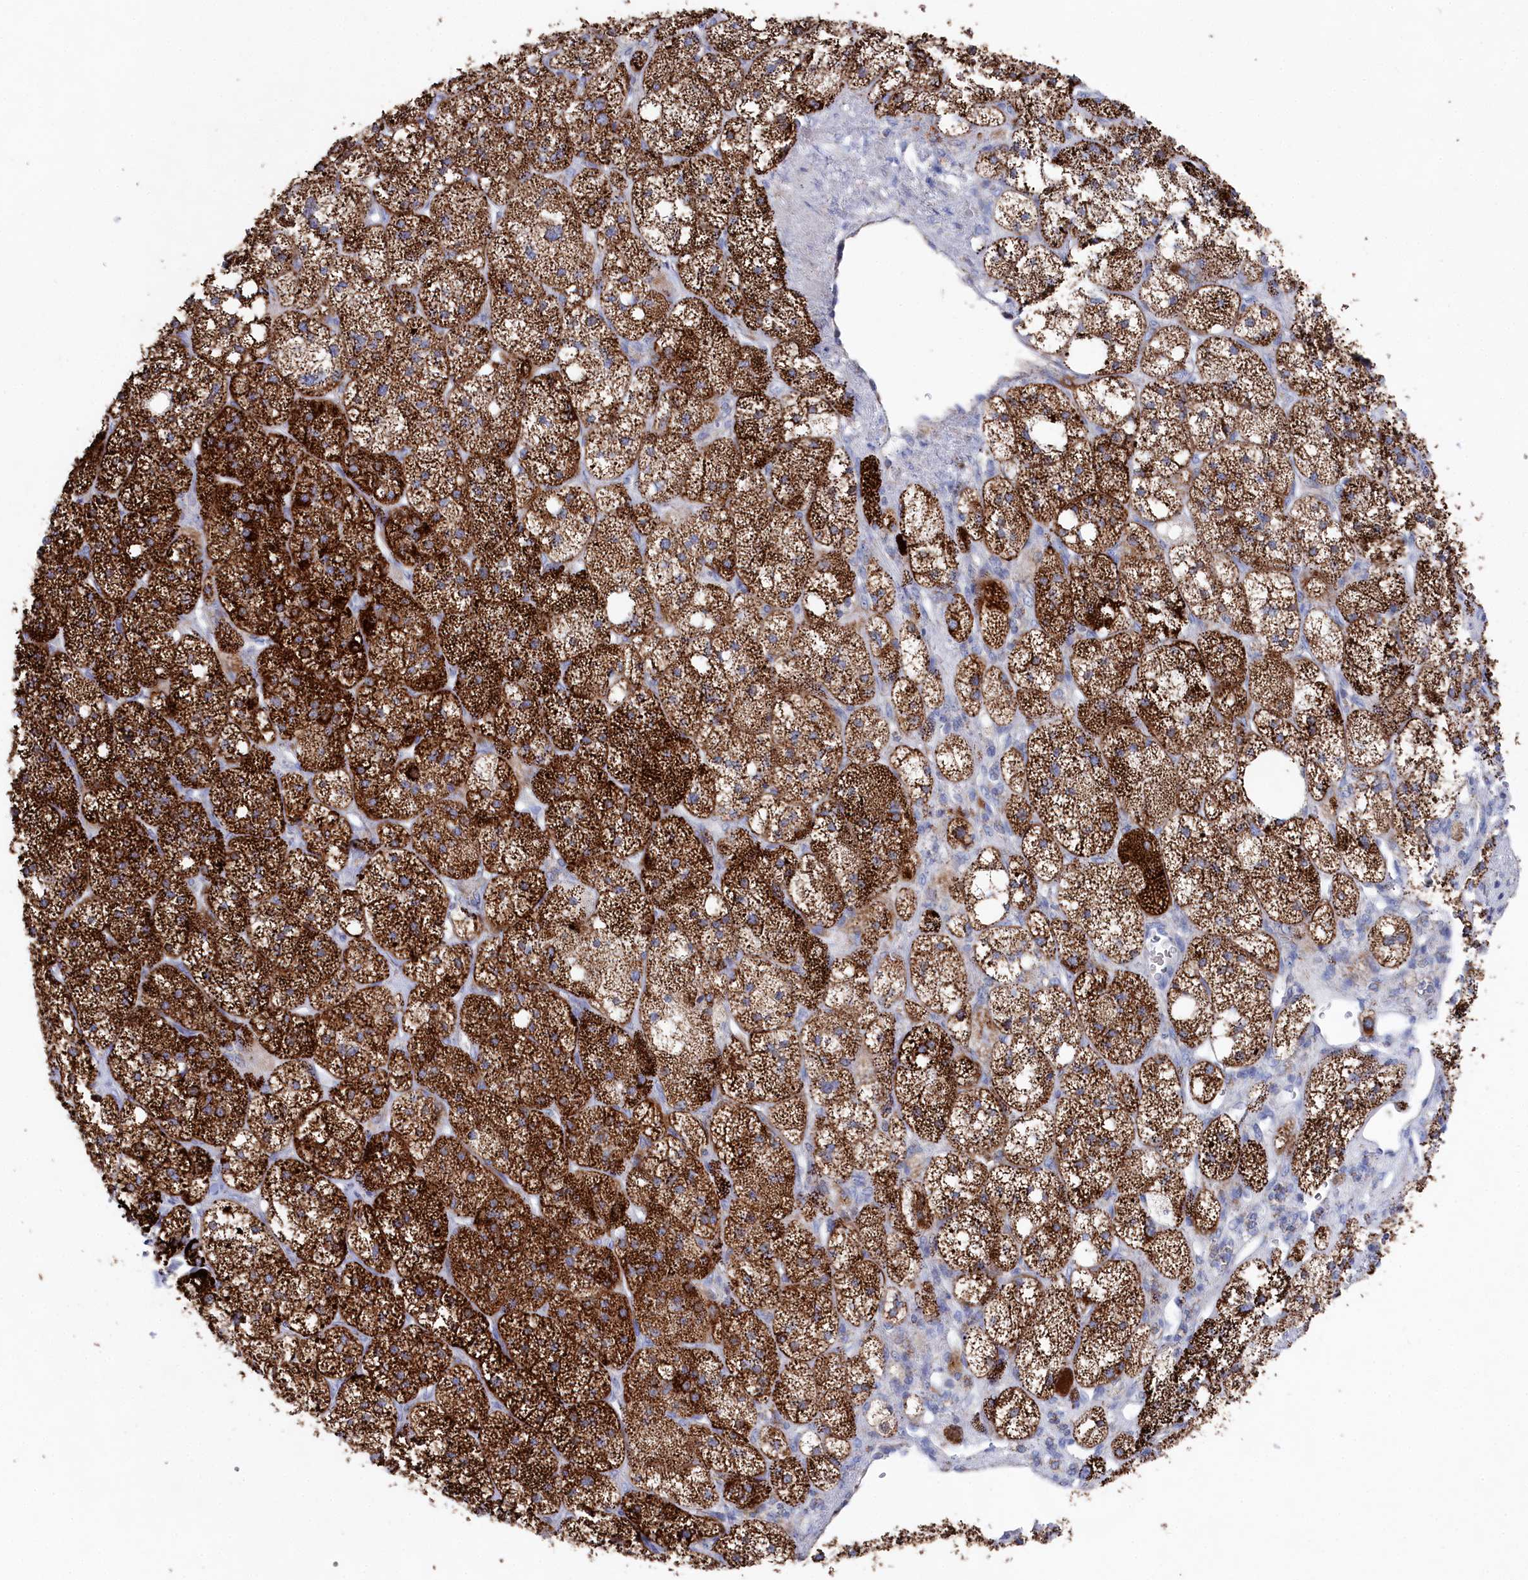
{"staining": {"intensity": "strong", "quantity": "25%-75%", "location": "cytoplasmic/membranous"}, "tissue": "adrenal gland", "cell_type": "Glandular cells", "image_type": "normal", "snomed": [{"axis": "morphology", "description": "Normal tissue, NOS"}, {"axis": "topography", "description": "Adrenal gland"}], "caption": "An IHC photomicrograph of normal tissue is shown. Protein staining in brown shows strong cytoplasmic/membranous positivity in adrenal gland within glandular cells.", "gene": "GLS2", "patient": {"sex": "male", "age": 61}}